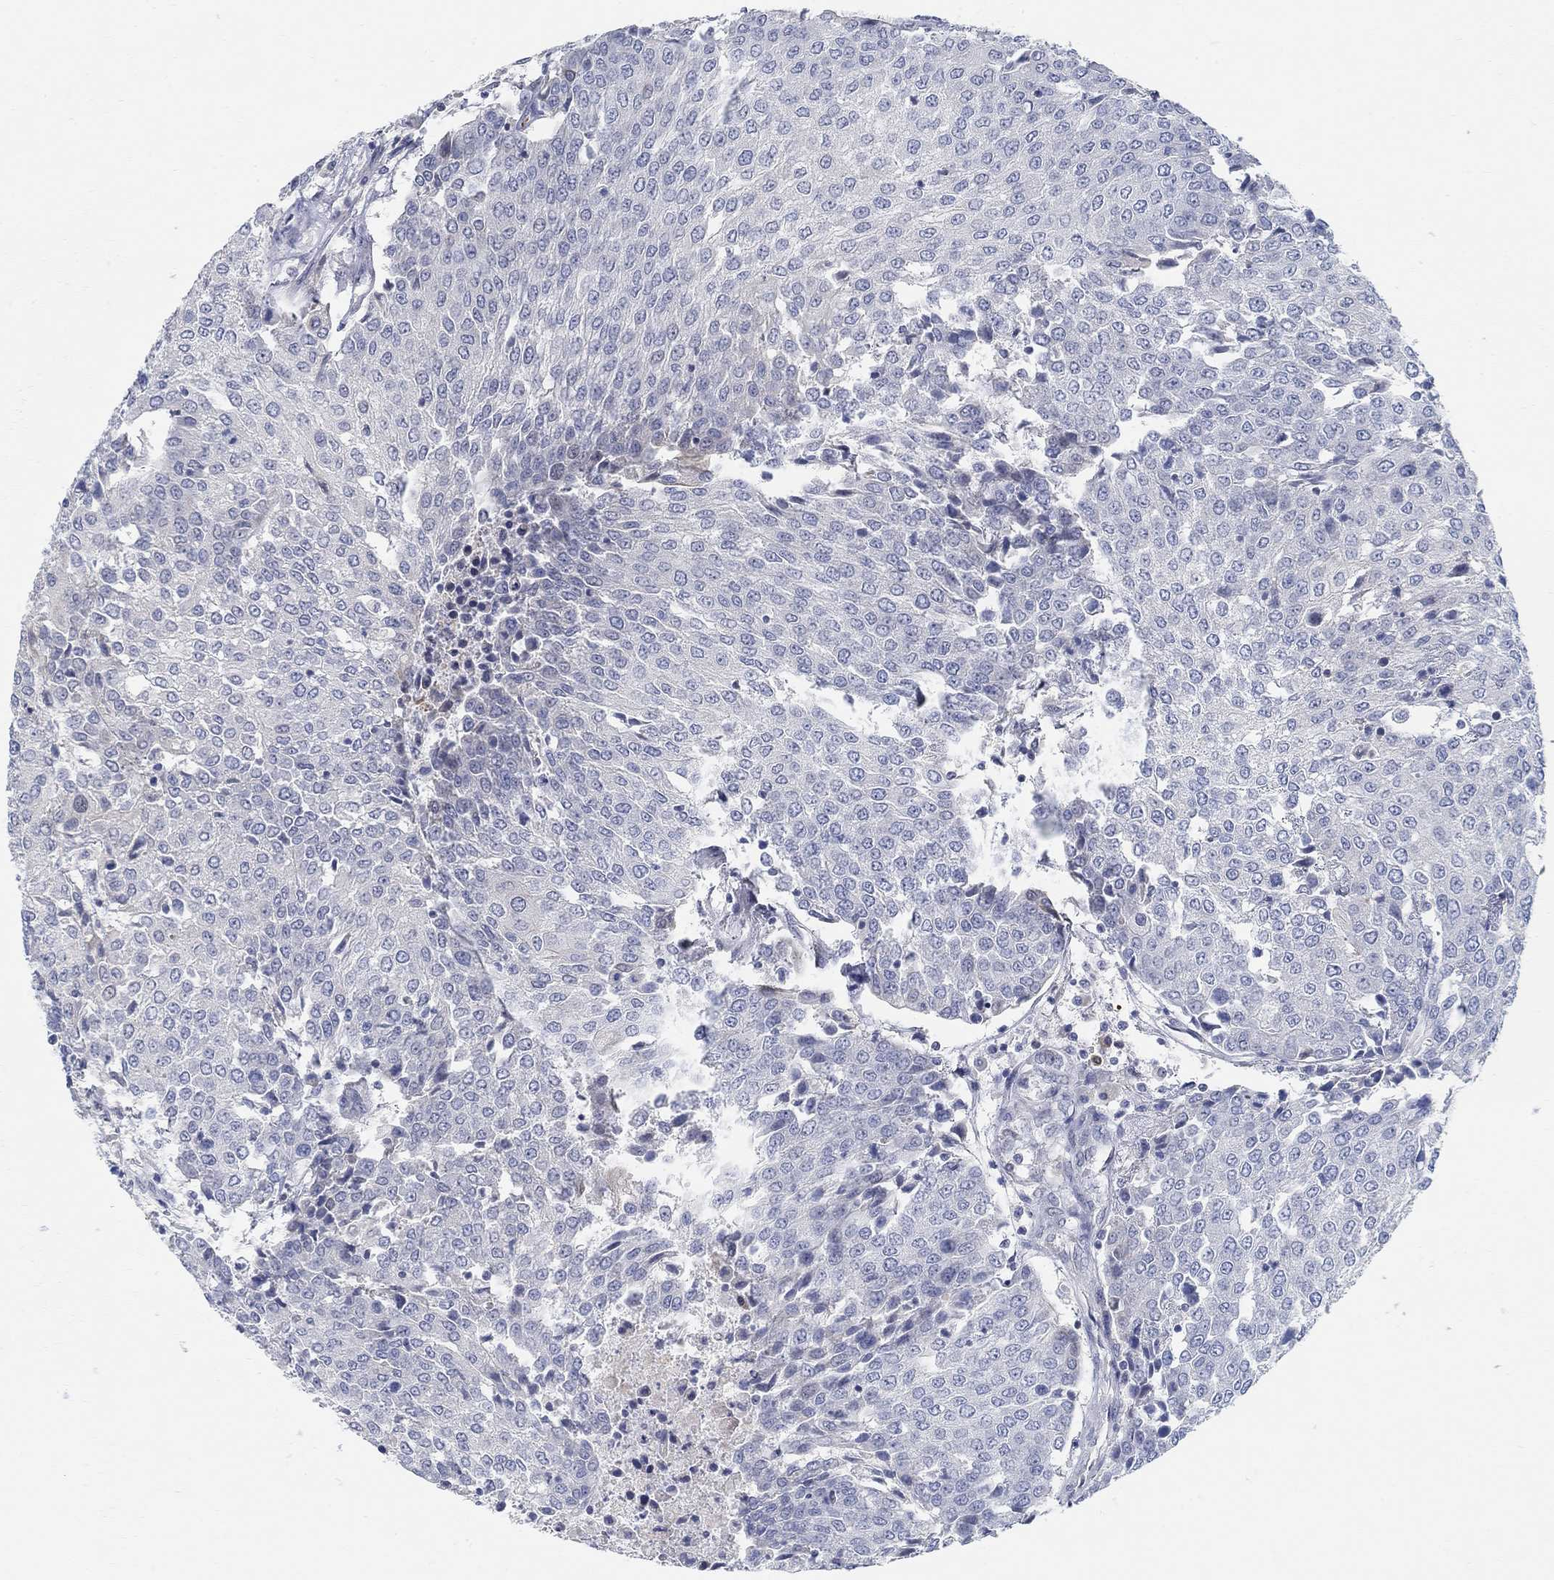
{"staining": {"intensity": "negative", "quantity": "none", "location": "none"}, "tissue": "urothelial cancer", "cell_type": "Tumor cells", "image_type": "cancer", "snomed": [{"axis": "morphology", "description": "Urothelial carcinoma, High grade"}, {"axis": "topography", "description": "Urinary bladder"}], "caption": "Tumor cells show no significant expression in urothelial cancer.", "gene": "ANO7", "patient": {"sex": "female", "age": 85}}